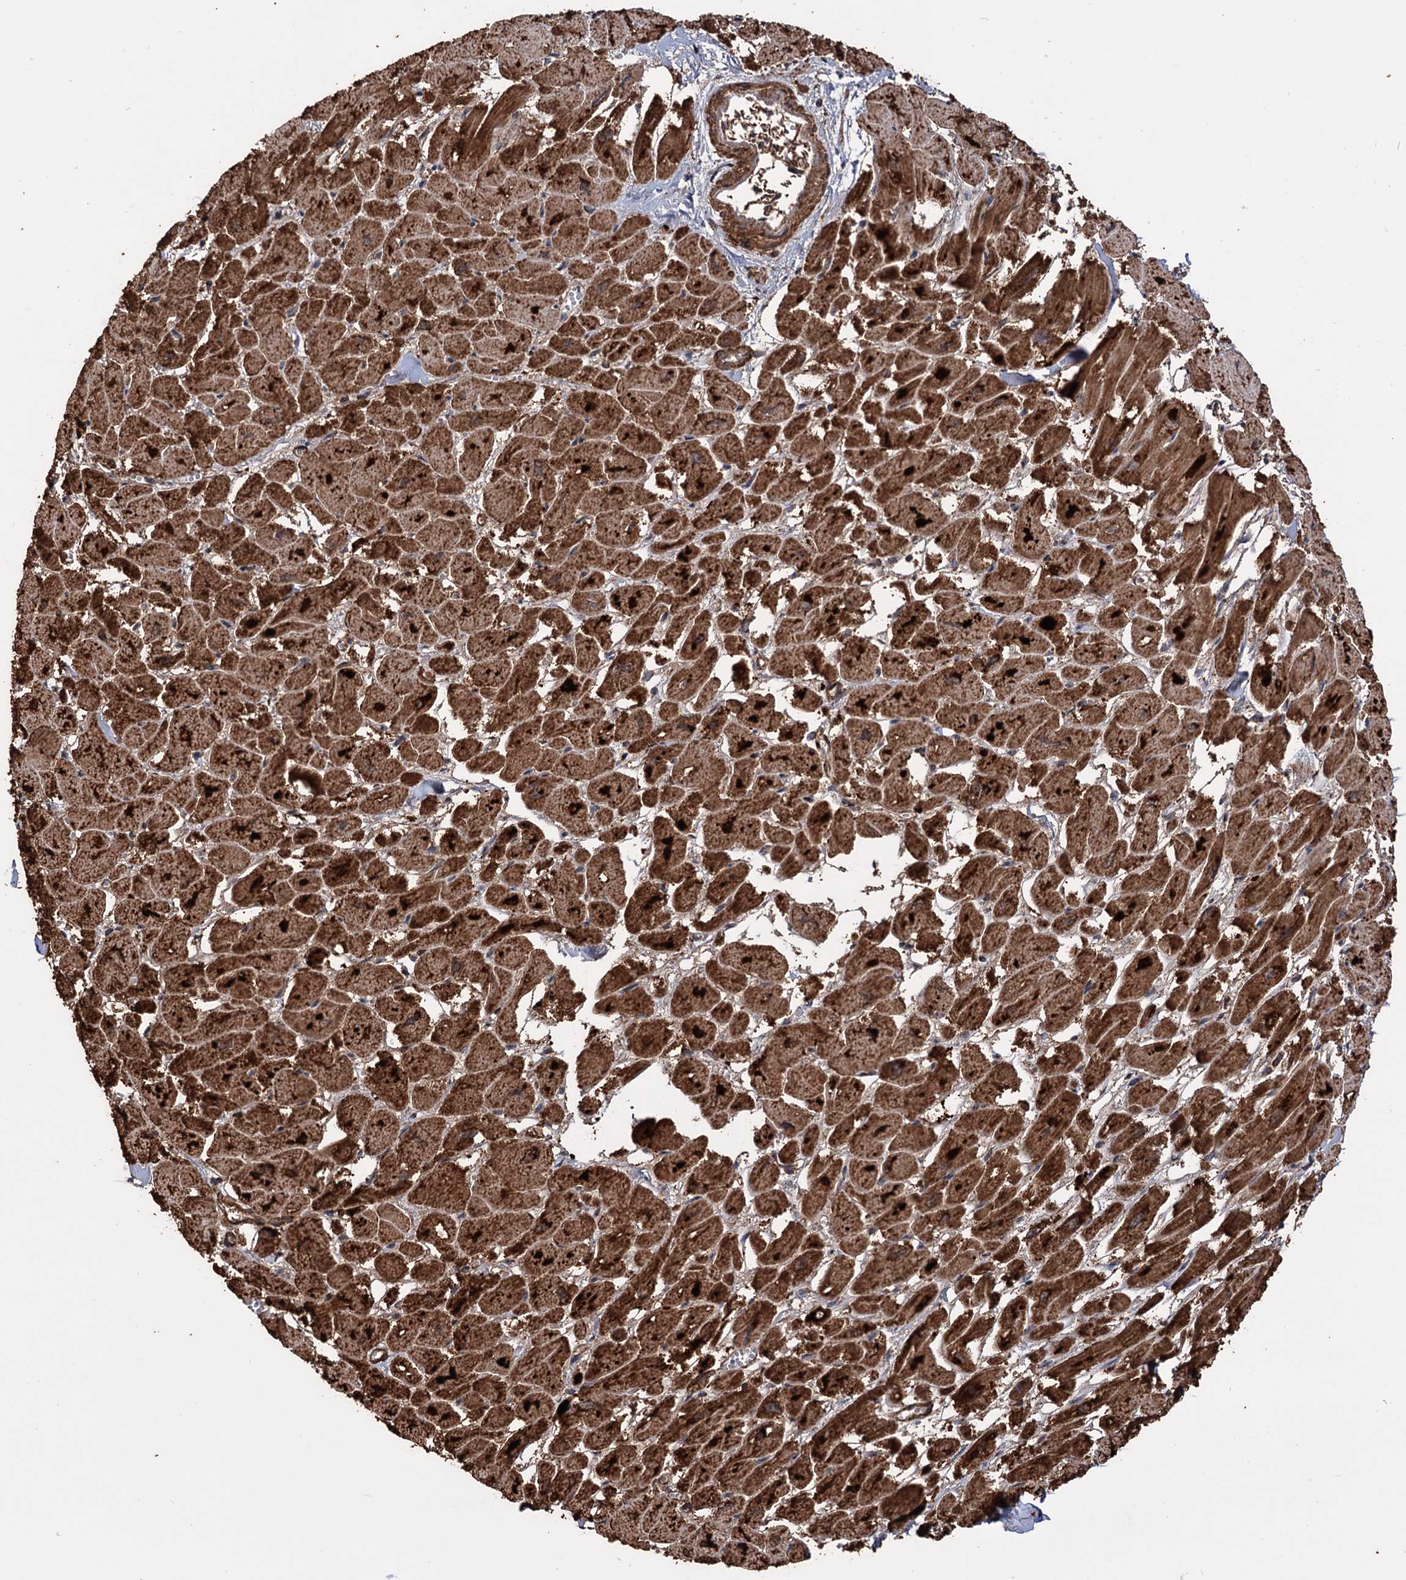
{"staining": {"intensity": "strong", "quantity": ">75%", "location": "cytoplasmic/membranous"}, "tissue": "heart muscle", "cell_type": "Cardiomyocytes", "image_type": "normal", "snomed": [{"axis": "morphology", "description": "Normal tissue, NOS"}, {"axis": "topography", "description": "Heart"}], "caption": "The photomicrograph shows staining of normal heart muscle, revealing strong cytoplasmic/membranous protein expression (brown color) within cardiomyocytes.", "gene": "IPO4", "patient": {"sex": "male", "age": 54}}